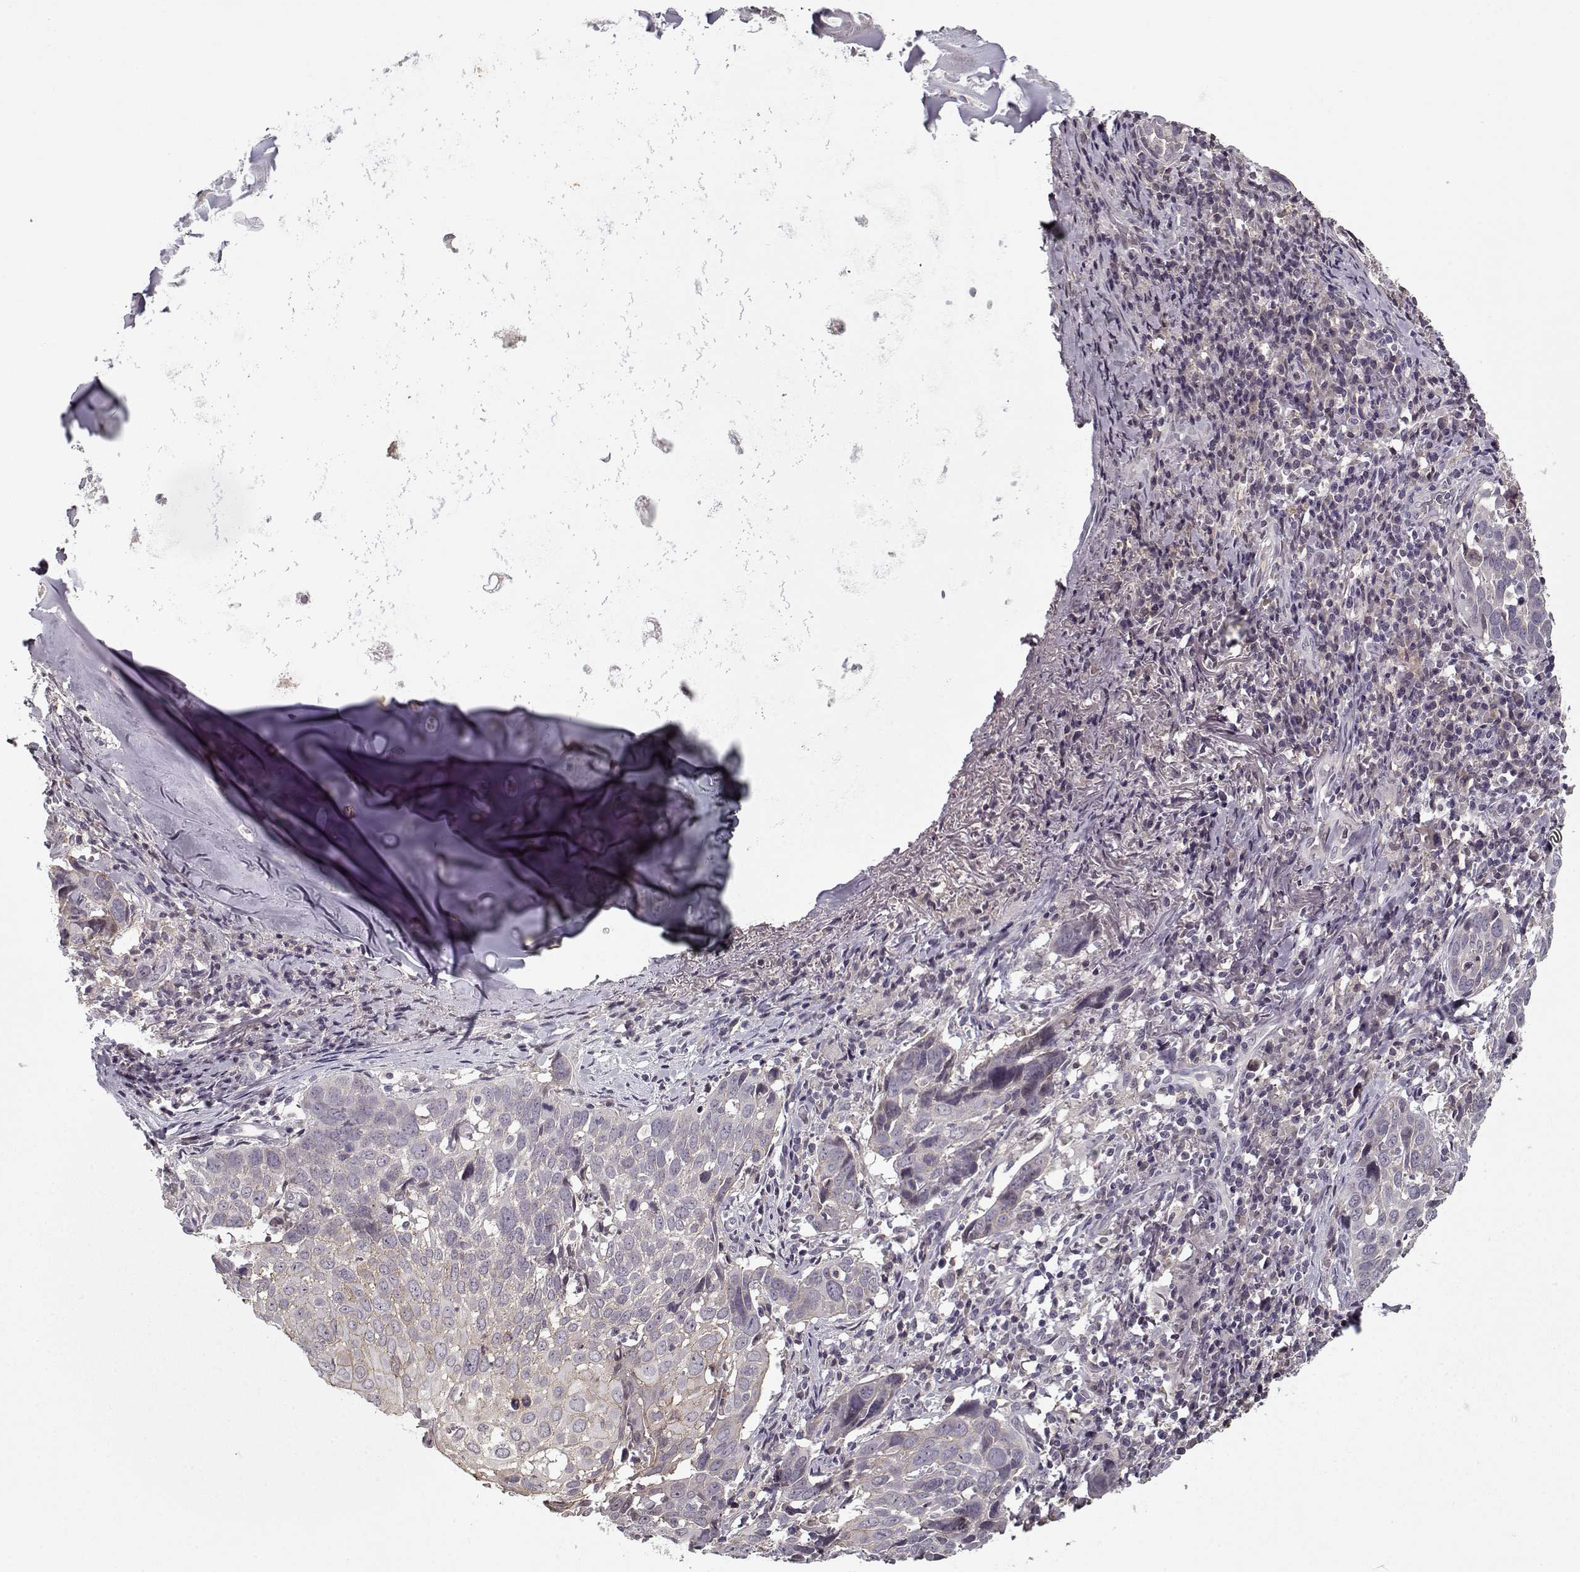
{"staining": {"intensity": "negative", "quantity": "none", "location": "none"}, "tissue": "lung cancer", "cell_type": "Tumor cells", "image_type": "cancer", "snomed": [{"axis": "morphology", "description": "Squamous cell carcinoma, NOS"}, {"axis": "topography", "description": "Lung"}], "caption": "A photomicrograph of human lung cancer is negative for staining in tumor cells. (IHC, brightfield microscopy, high magnification).", "gene": "AFM", "patient": {"sex": "male", "age": 57}}